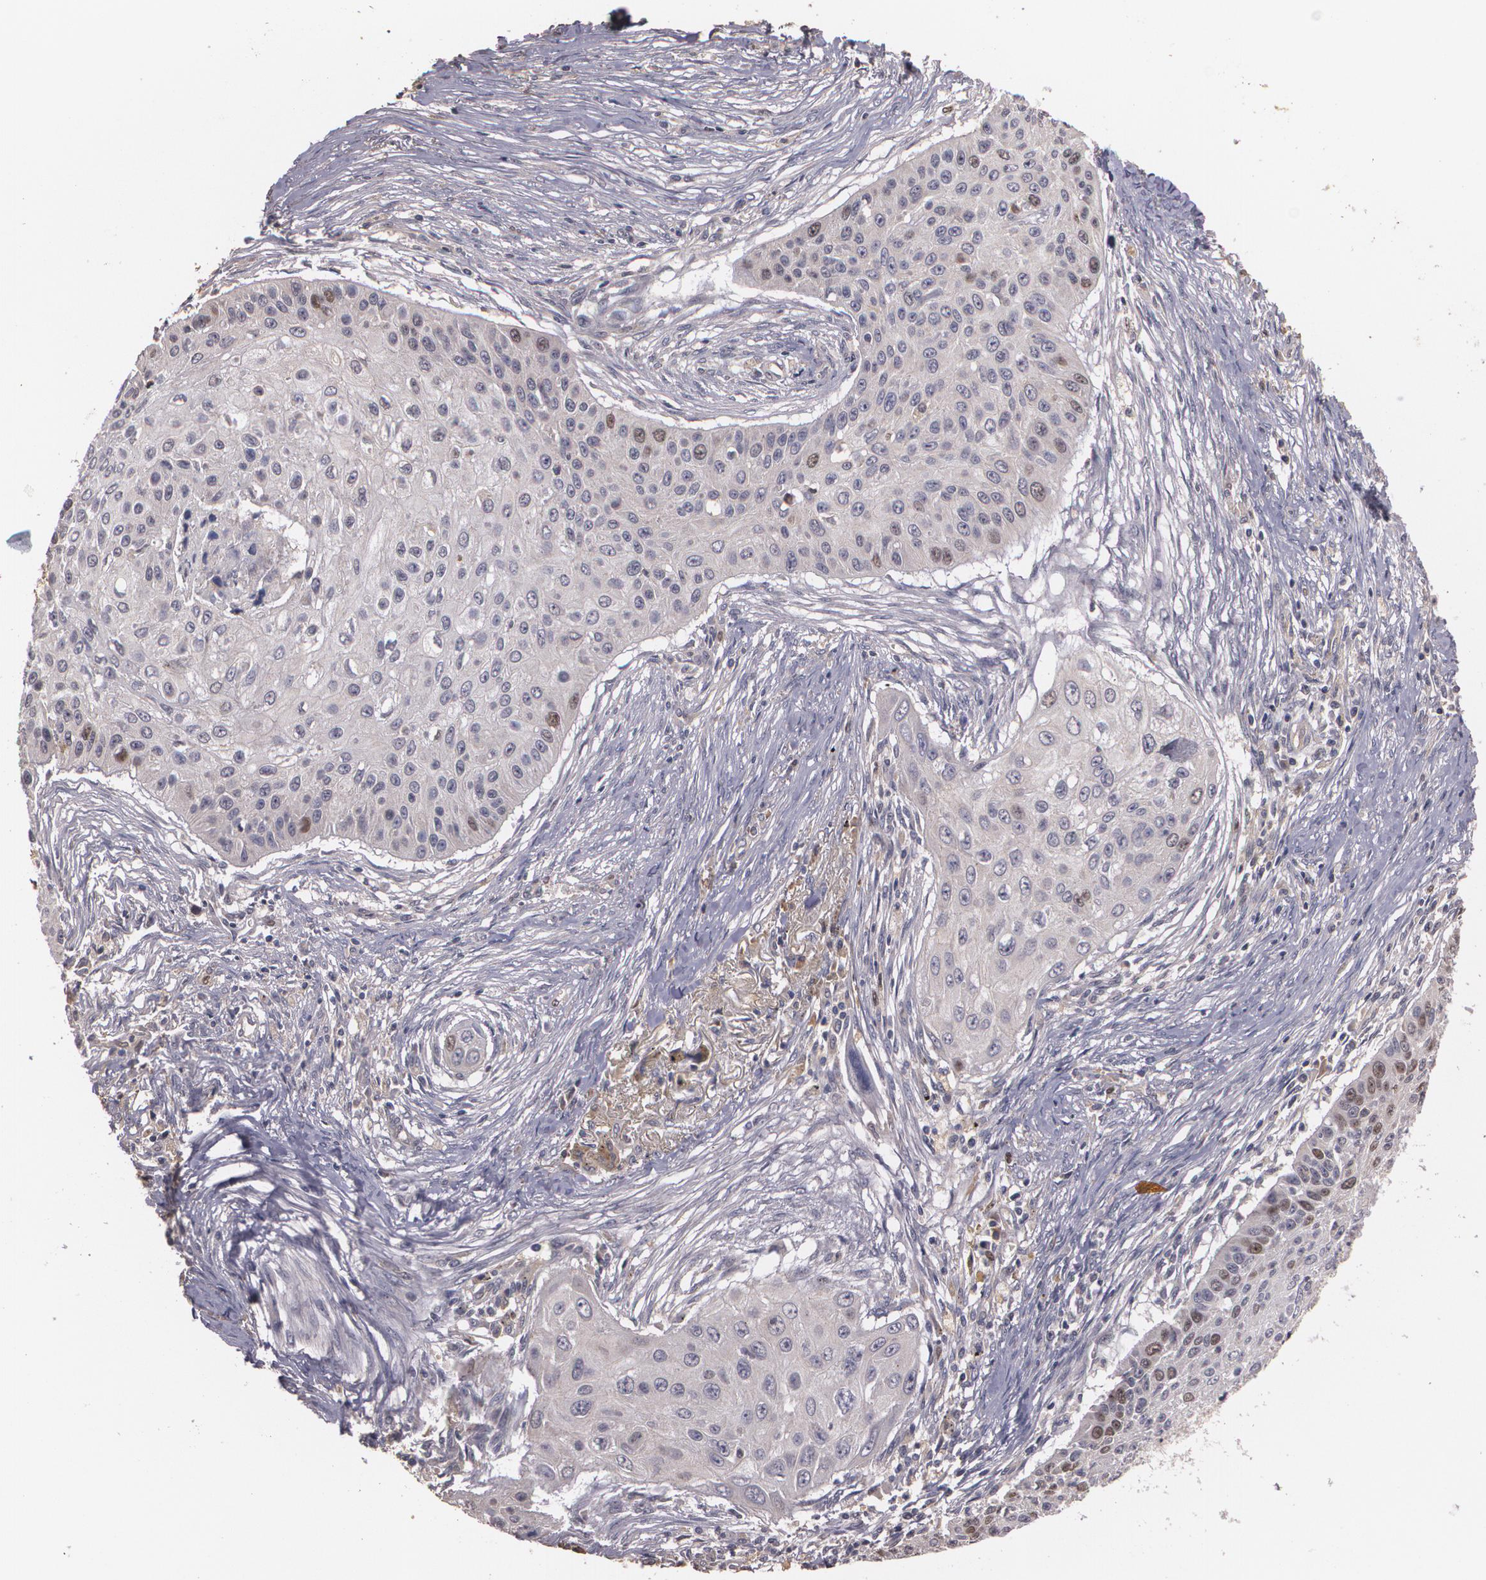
{"staining": {"intensity": "weak", "quantity": "<25%", "location": "nuclear"}, "tissue": "lung cancer", "cell_type": "Tumor cells", "image_type": "cancer", "snomed": [{"axis": "morphology", "description": "Squamous cell carcinoma, NOS"}, {"axis": "topography", "description": "Lung"}], "caption": "High magnification brightfield microscopy of lung squamous cell carcinoma stained with DAB (3,3'-diaminobenzidine) (brown) and counterstained with hematoxylin (blue): tumor cells show no significant staining. The staining was performed using DAB (3,3'-diaminobenzidine) to visualize the protein expression in brown, while the nuclei were stained in blue with hematoxylin (Magnification: 20x).", "gene": "BRCA1", "patient": {"sex": "male", "age": 71}}